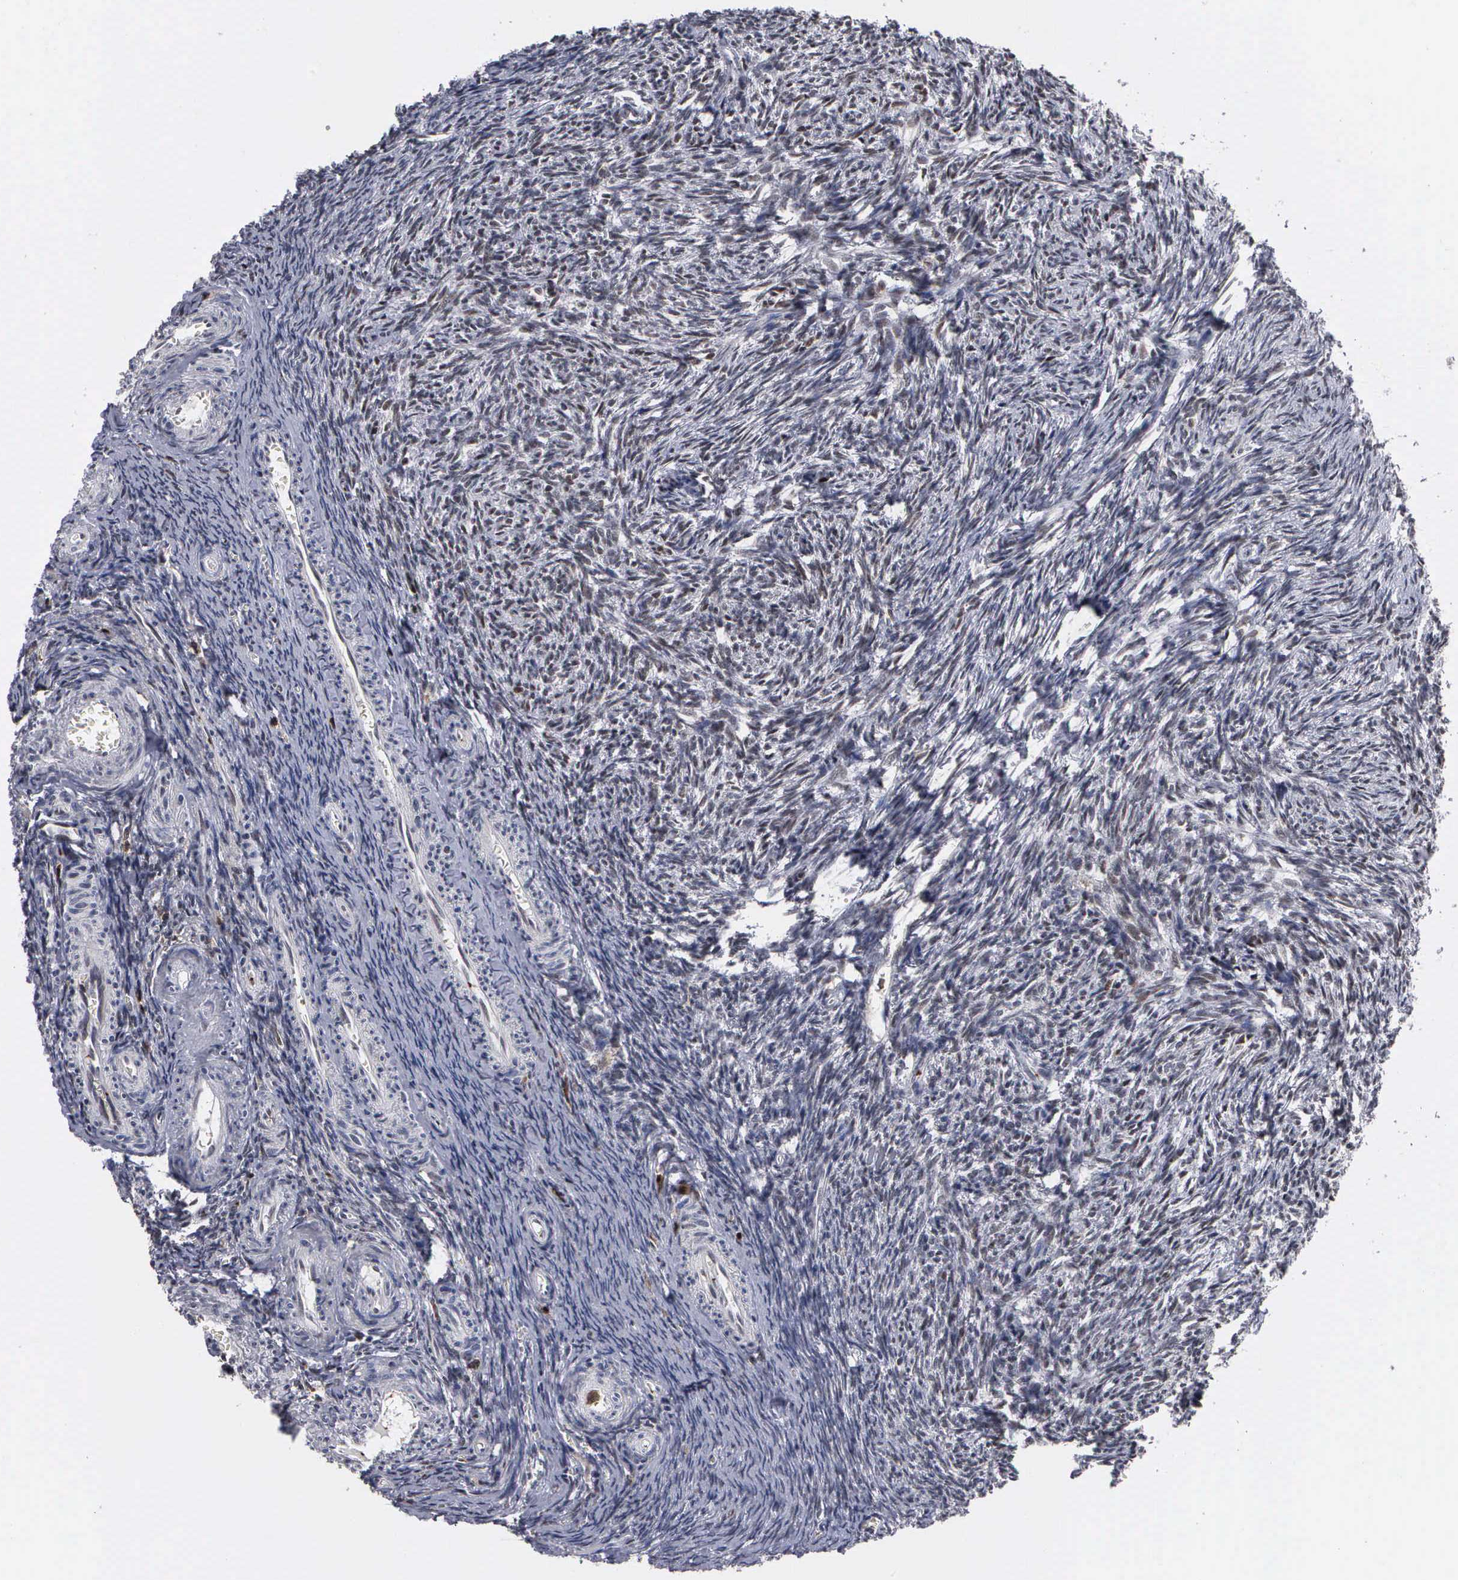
{"staining": {"intensity": "weak", "quantity": "25%-75%", "location": "nuclear"}, "tissue": "ovary", "cell_type": "Ovarian stroma cells", "image_type": "normal", "snomed": [{"axis": "morphology", "description": "Normal tissue, NOS"}, {"axis": "topography", "description": "Ovary"}], "caption": "Protein expression analysis of unremarkable ovary reveals weak nuclear positivity in about 25%-75% of ovarian stroma cells.", "gene": "TRMT5", "patient": {"sex": "female", "age": 54}}